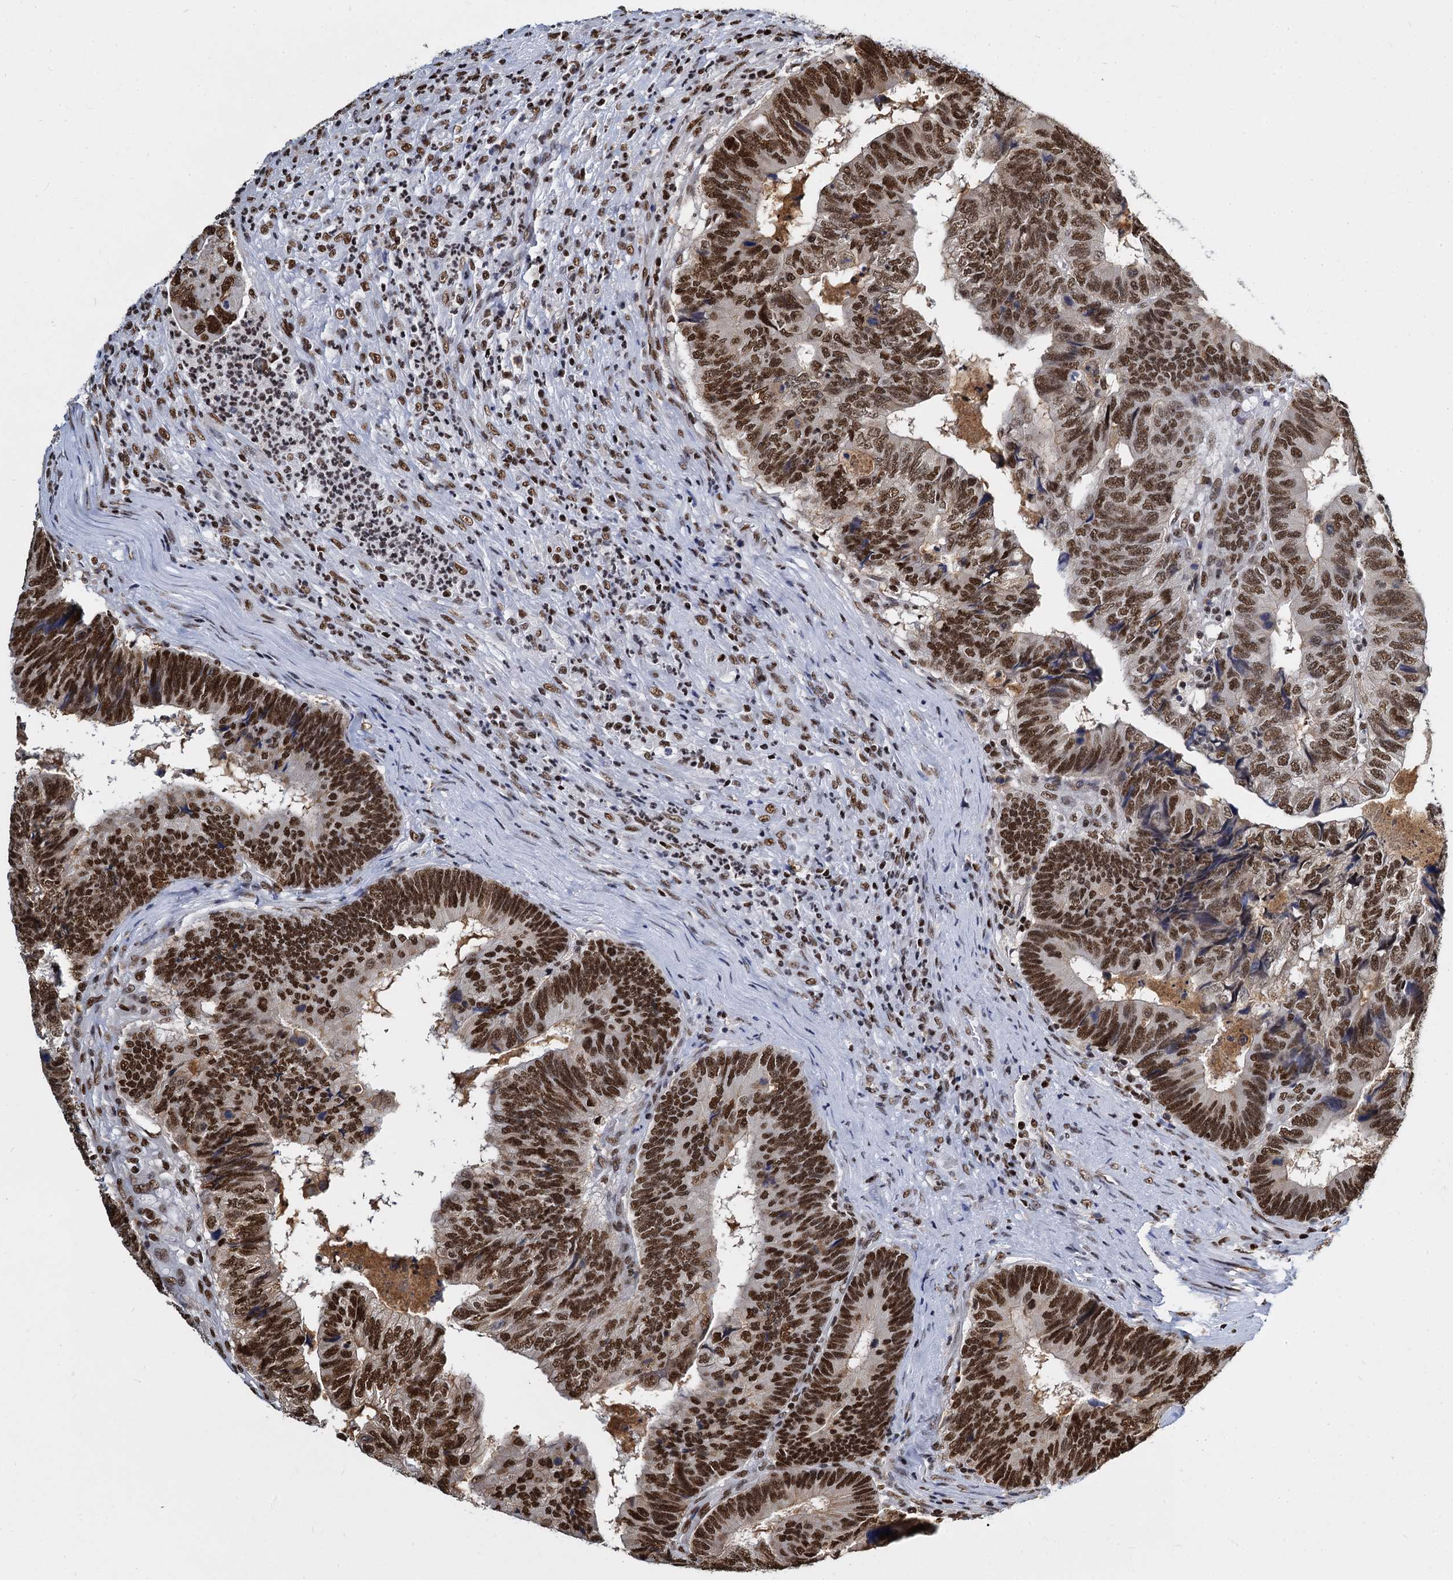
{"staining": {"intensity": "strong", "quantity": ">75%", "location": "nuclear"}, "tissue": "colorectal cancer", "cell_type": "Tumor cells", "image_type": "cancer", "snomed": [{"axis": "morphology", "description": "Adenocarcinoma, NOS"}, {"axis": "topography", "description": "Colon"}], "caption": "An immunohistochemistry micrograph of tumor tissue is shown. Protein staining in brown labels strong nuclear positivity in colorectal cancer within tumor cells.", "gene": "DCPS", "patient": {"sex": "female", "age": 67}}